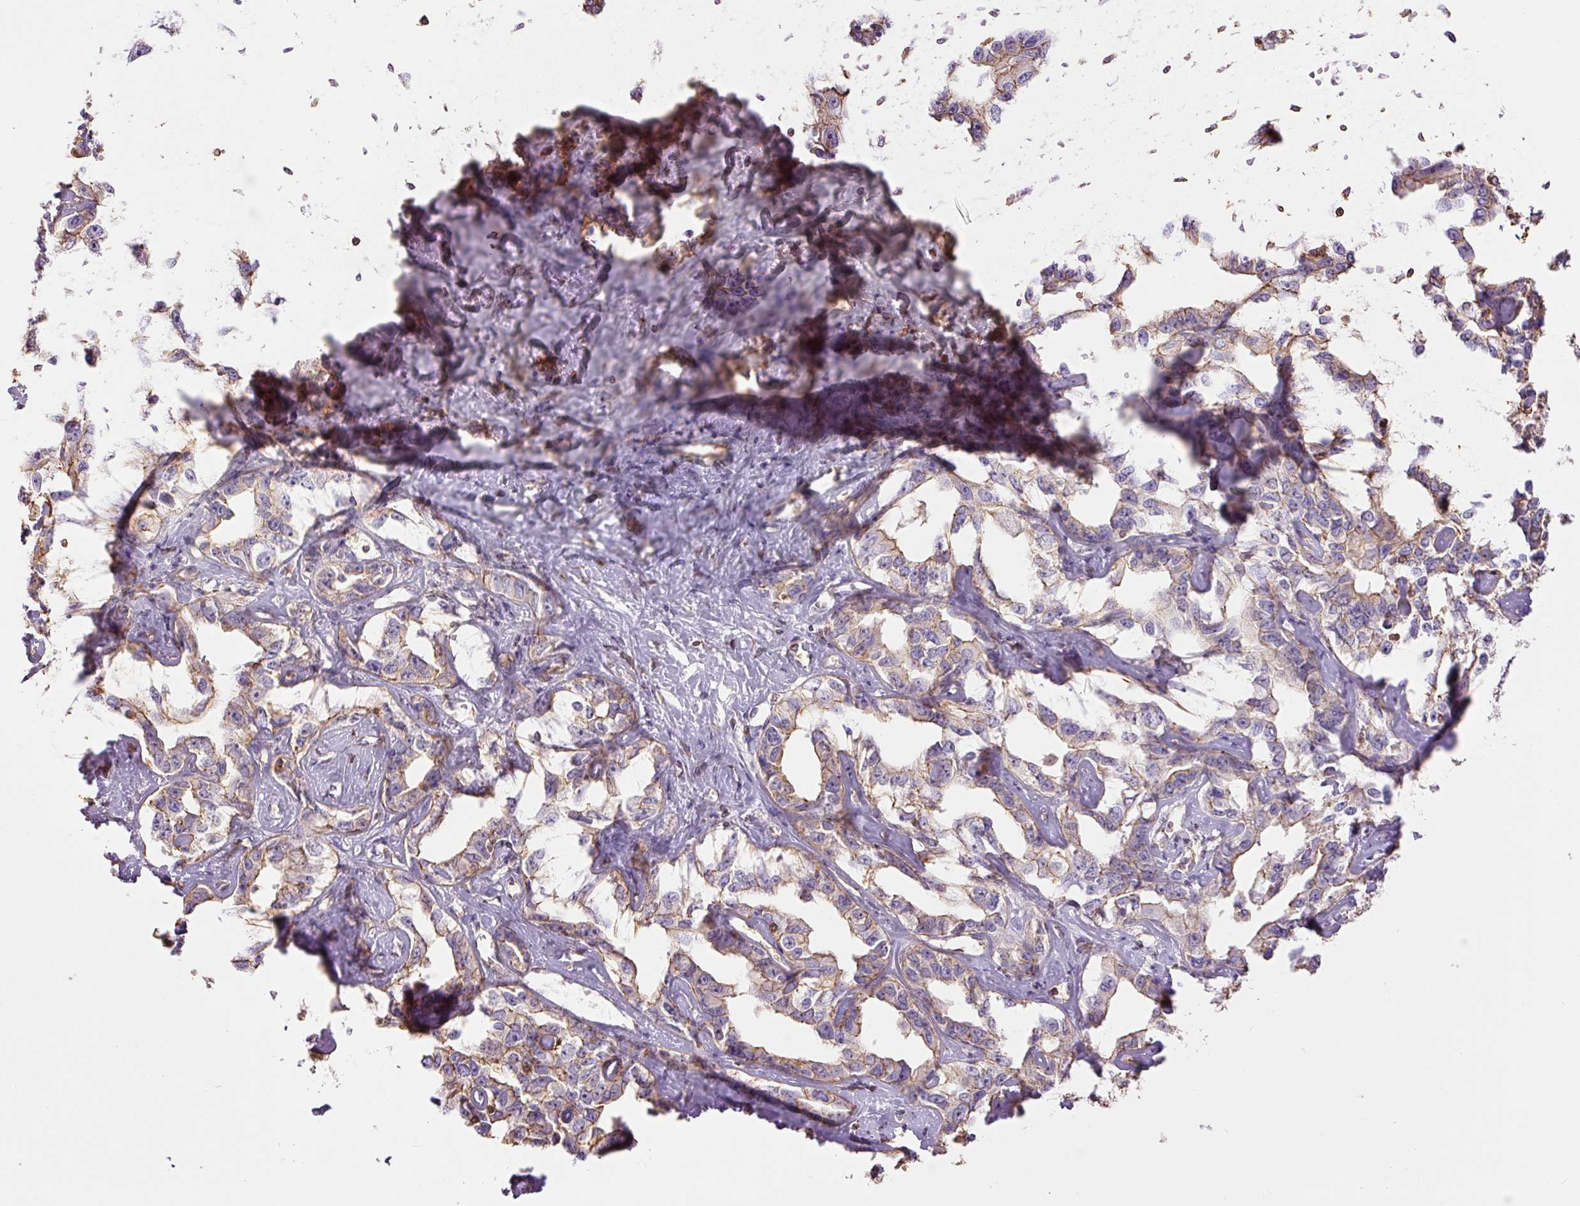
{"staining": {"intensity": "weak", "quantity": "25%-75%", "location": "cytoplasmic/membranous"}, "tissue": "liver cancer", "cell_type": "Tumor cells", "image_type": "cancer", "snomed": [{"axis": "morphology", "description": "Cholangiocarcinoma"}, {"axis": "topography", "description": "Liver"}], "caption": "Liver cholangiocarcinoma stained with IHC shows weak cytoplasmic/membranous staining in about 25%-75% of tumor cells.", "gene": "PPP1R1B", "patient": {"sex": "male", "age": 59}}